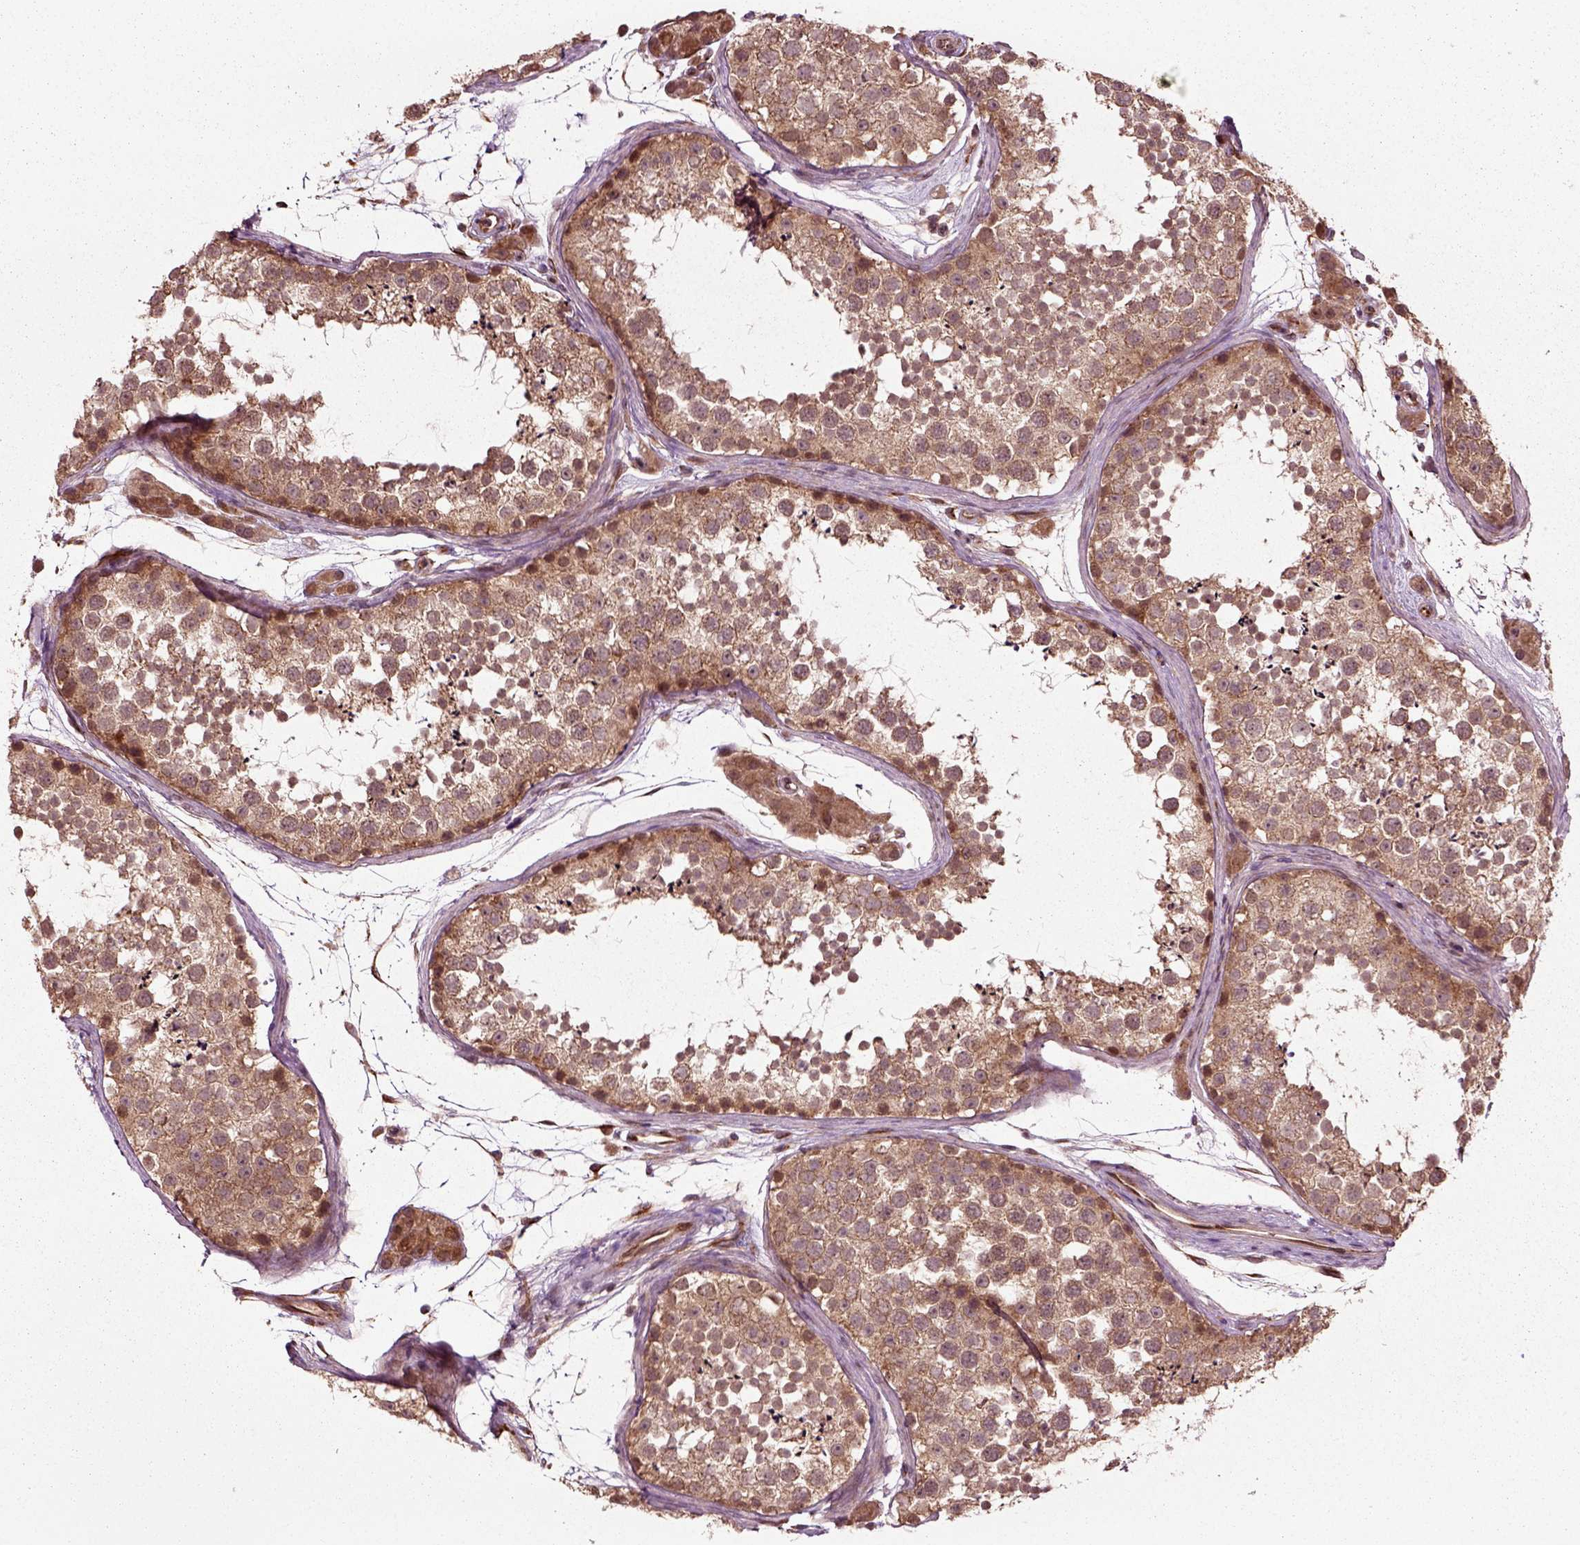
{"staining": {"intensity": "moderate", "quantity": ">75%", "location": "cytoplasmic/membranous"}, "tissue": "testis", "cell_type": "Cells in seminiferous ducts", "image_type": "normal", "snomed": [{"axis": "morphology", "description": "Normal tissue, NOS"}, {"axis": "topography", "description": "Testis"}], "caption": "A histopathology image of testis stained for a protein displays moderate cytoplasmic/membranous brown staining in cells in seminiferous ducts. The staining is performed using DAB (3,3'-diaminobenzidine) brown chromogen to label protein expression. The nuclei are counter-stained blue using hematoxylin.", "gene": "PLCD3", "patient": {"sex": "male", "age": 41}}